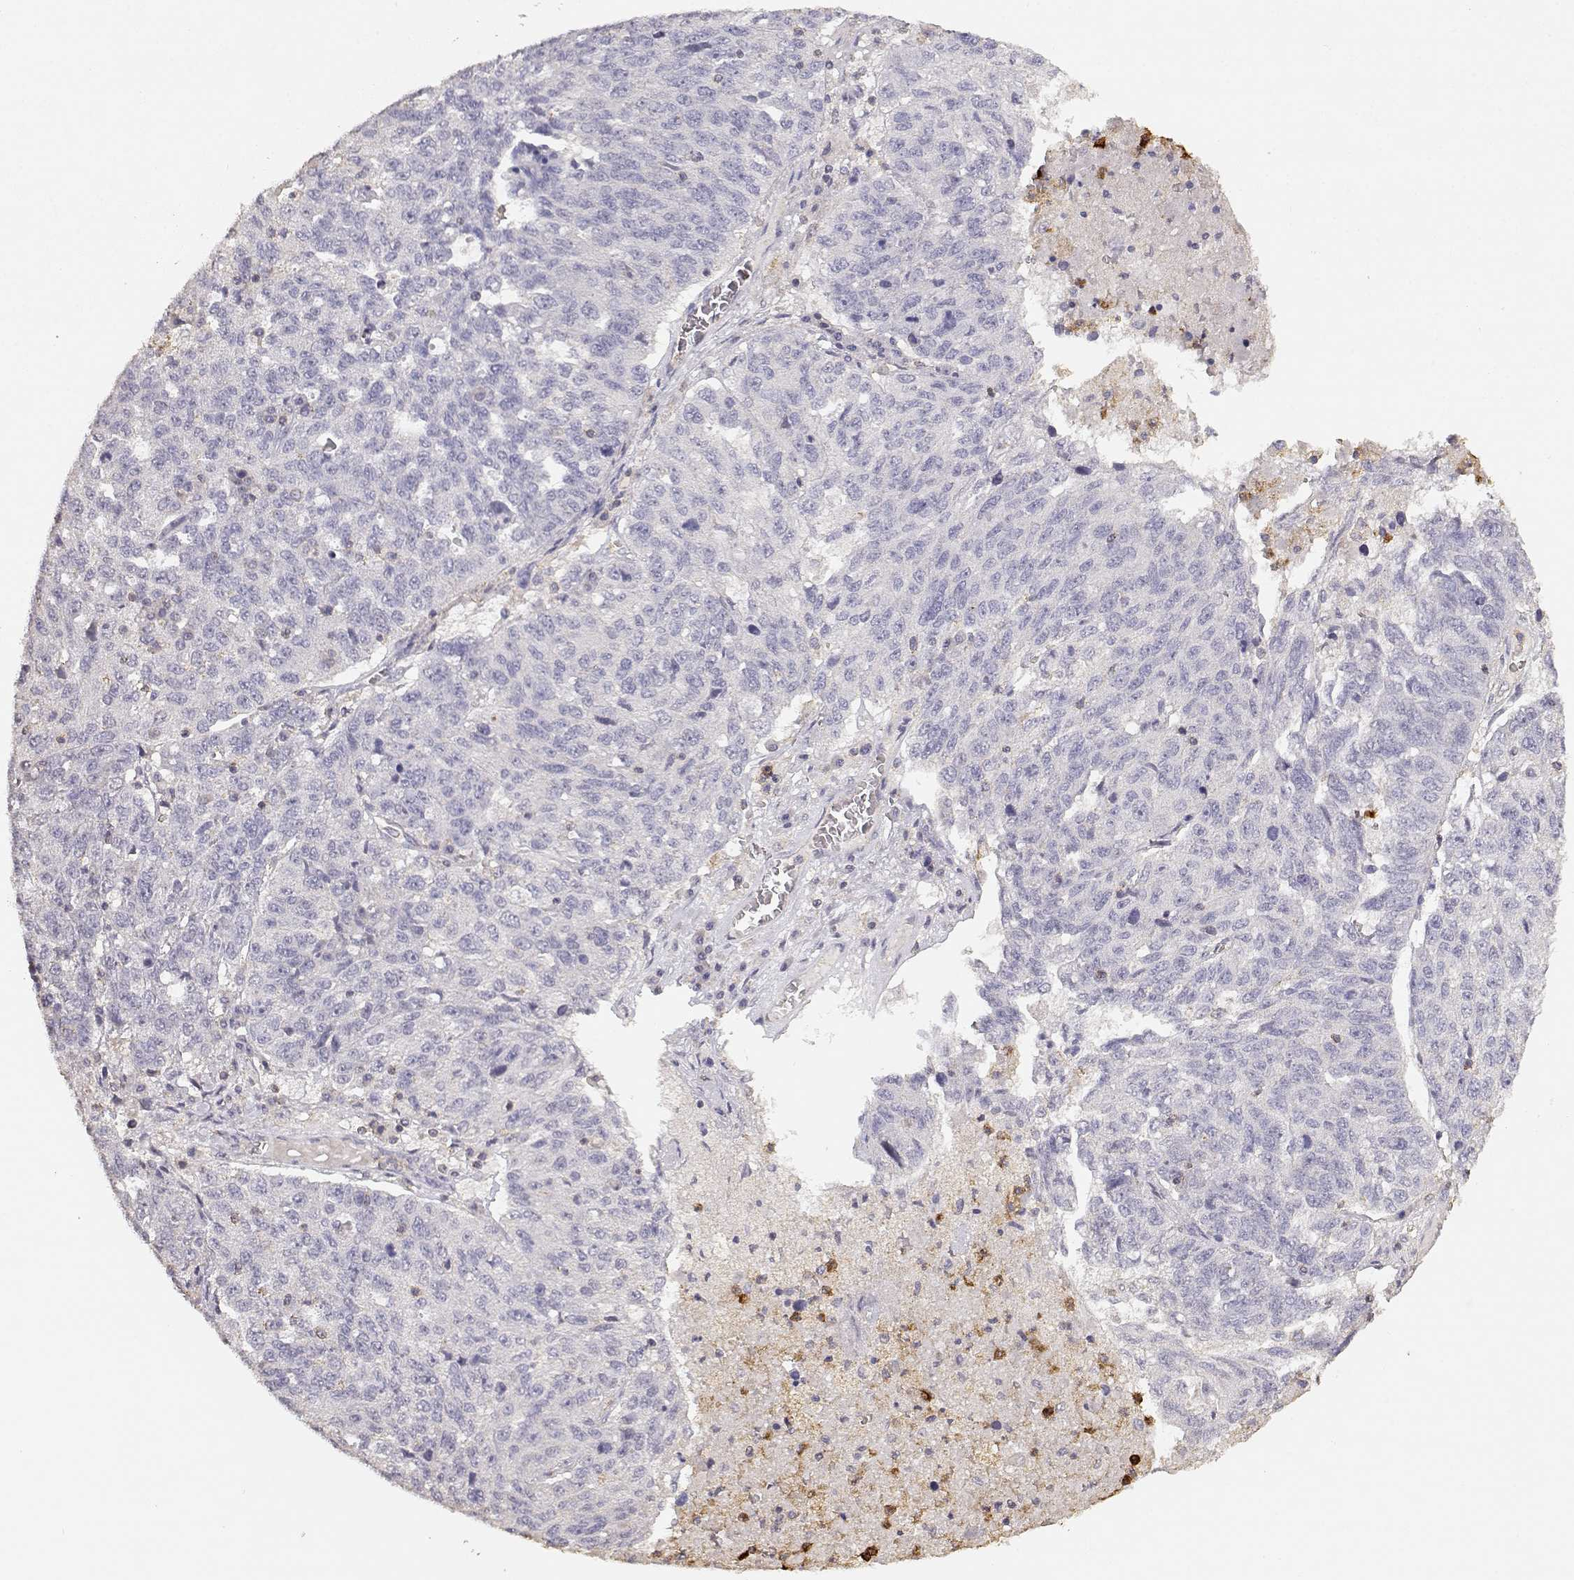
{"staining": {"intensity": "negative", "quantity": "none", "location": "none"}, "tissue": "ovarian cancer", "cell_type": "Tumor cells", "image_type": "cancer", "snomed": [{"axis": "morphology", "description": "Cystadenocarcinoma, serous, NOS"}, {"axis": "topography", "description": "Ovary"}], "caption": "IHC of human ovarian cancer (serous cystadenocarcinoma) displays no expression in tumor cells.", "gene": "TNFRSF10C", "patient": {"sex": "female", "age": 71}}